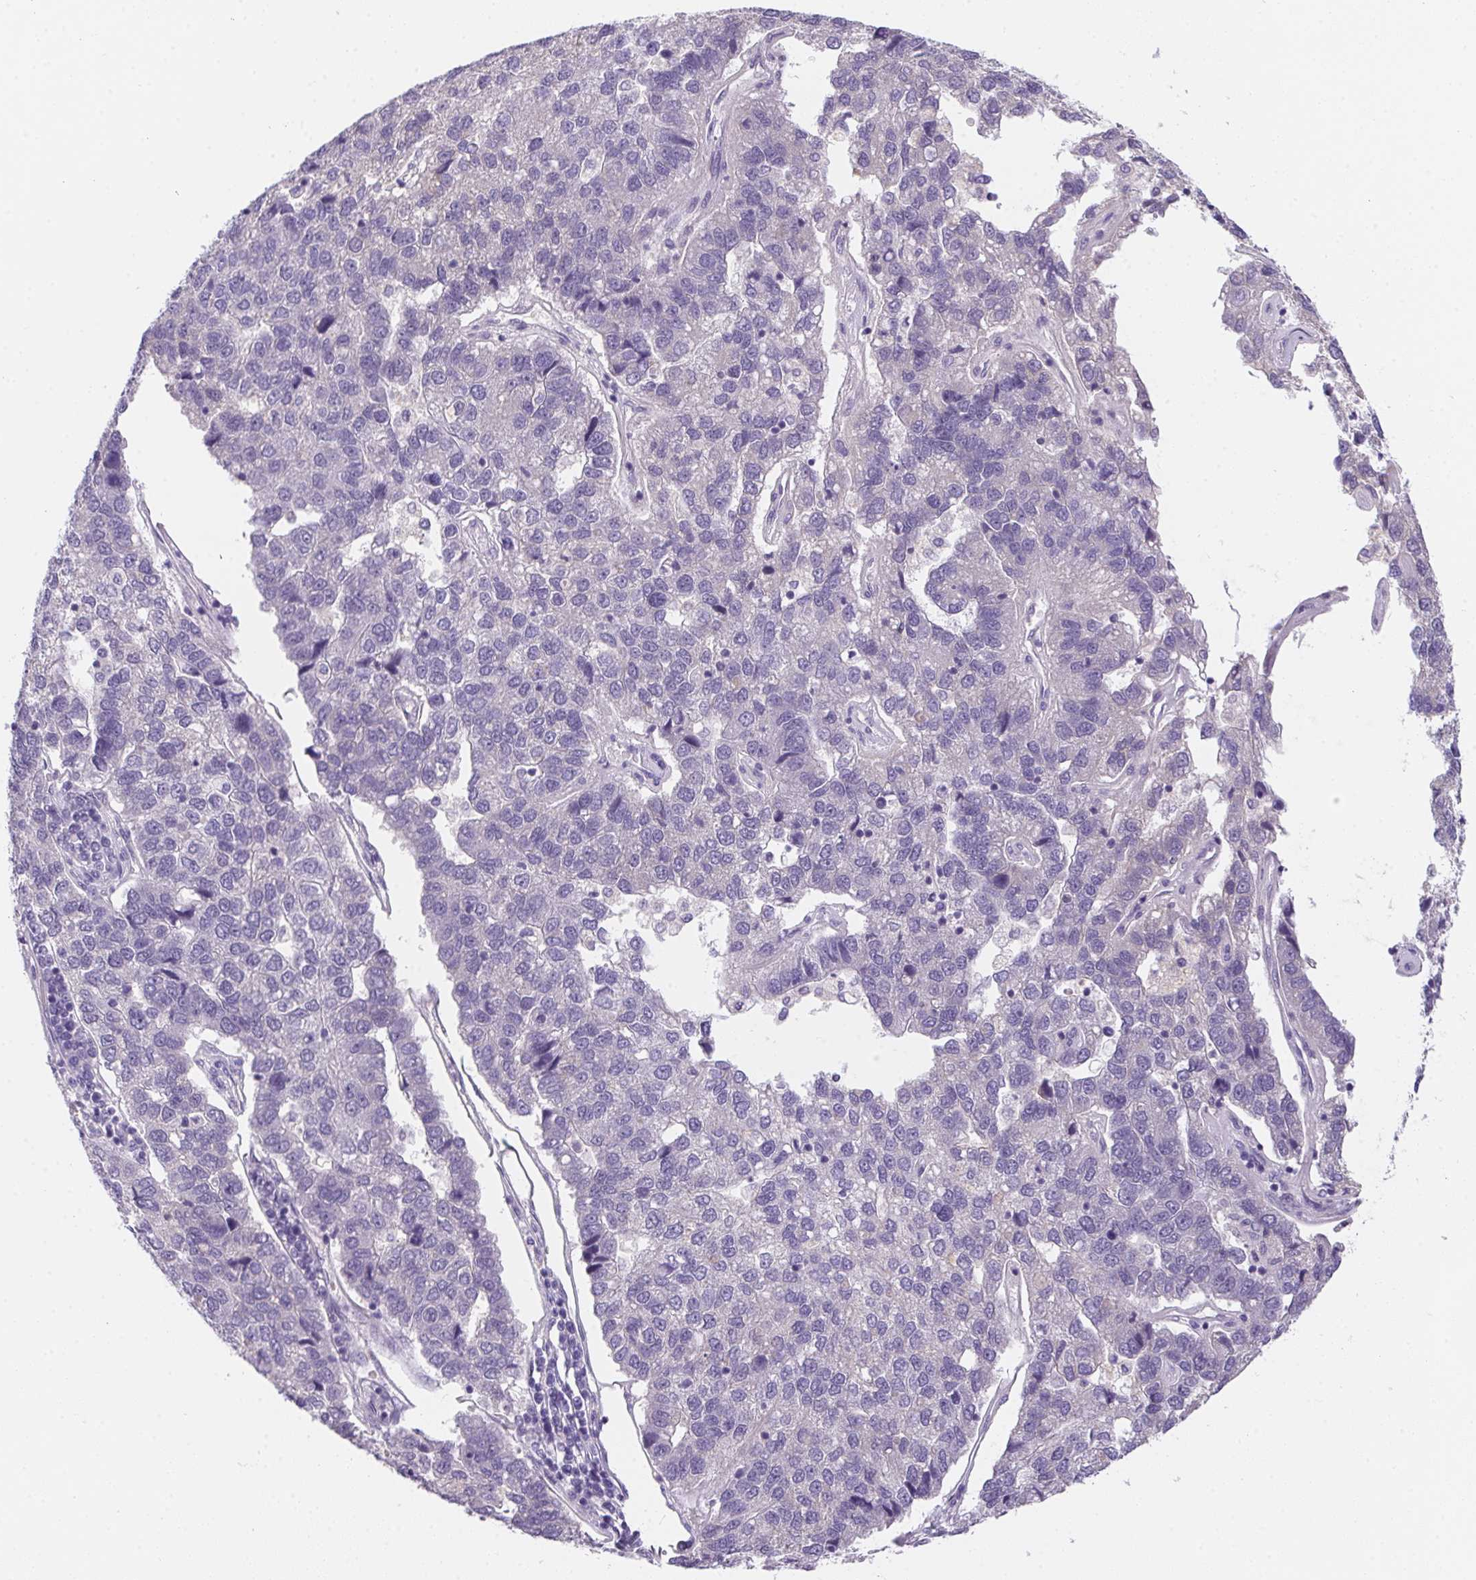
{"staining": {"intensity": "negative", "quantity": "none", "location": "none"}, "tissue": "pancreatic cancer", "cell_type": "Tumor cells", "image_type": "cancer", "snomed": [{"axis": "morphology", "description": "Adenocarcinoma, NOS"}, {"axis": "topography", "description": "Pancreas"}], "caption": "IHC histopathology image of pancreatic adenocarcinoma stained for a protein (brown), which reveals no positivity in tumor cells.", "gene": "PRKAA1", "patient": {"sex": "female", "age": 61}}